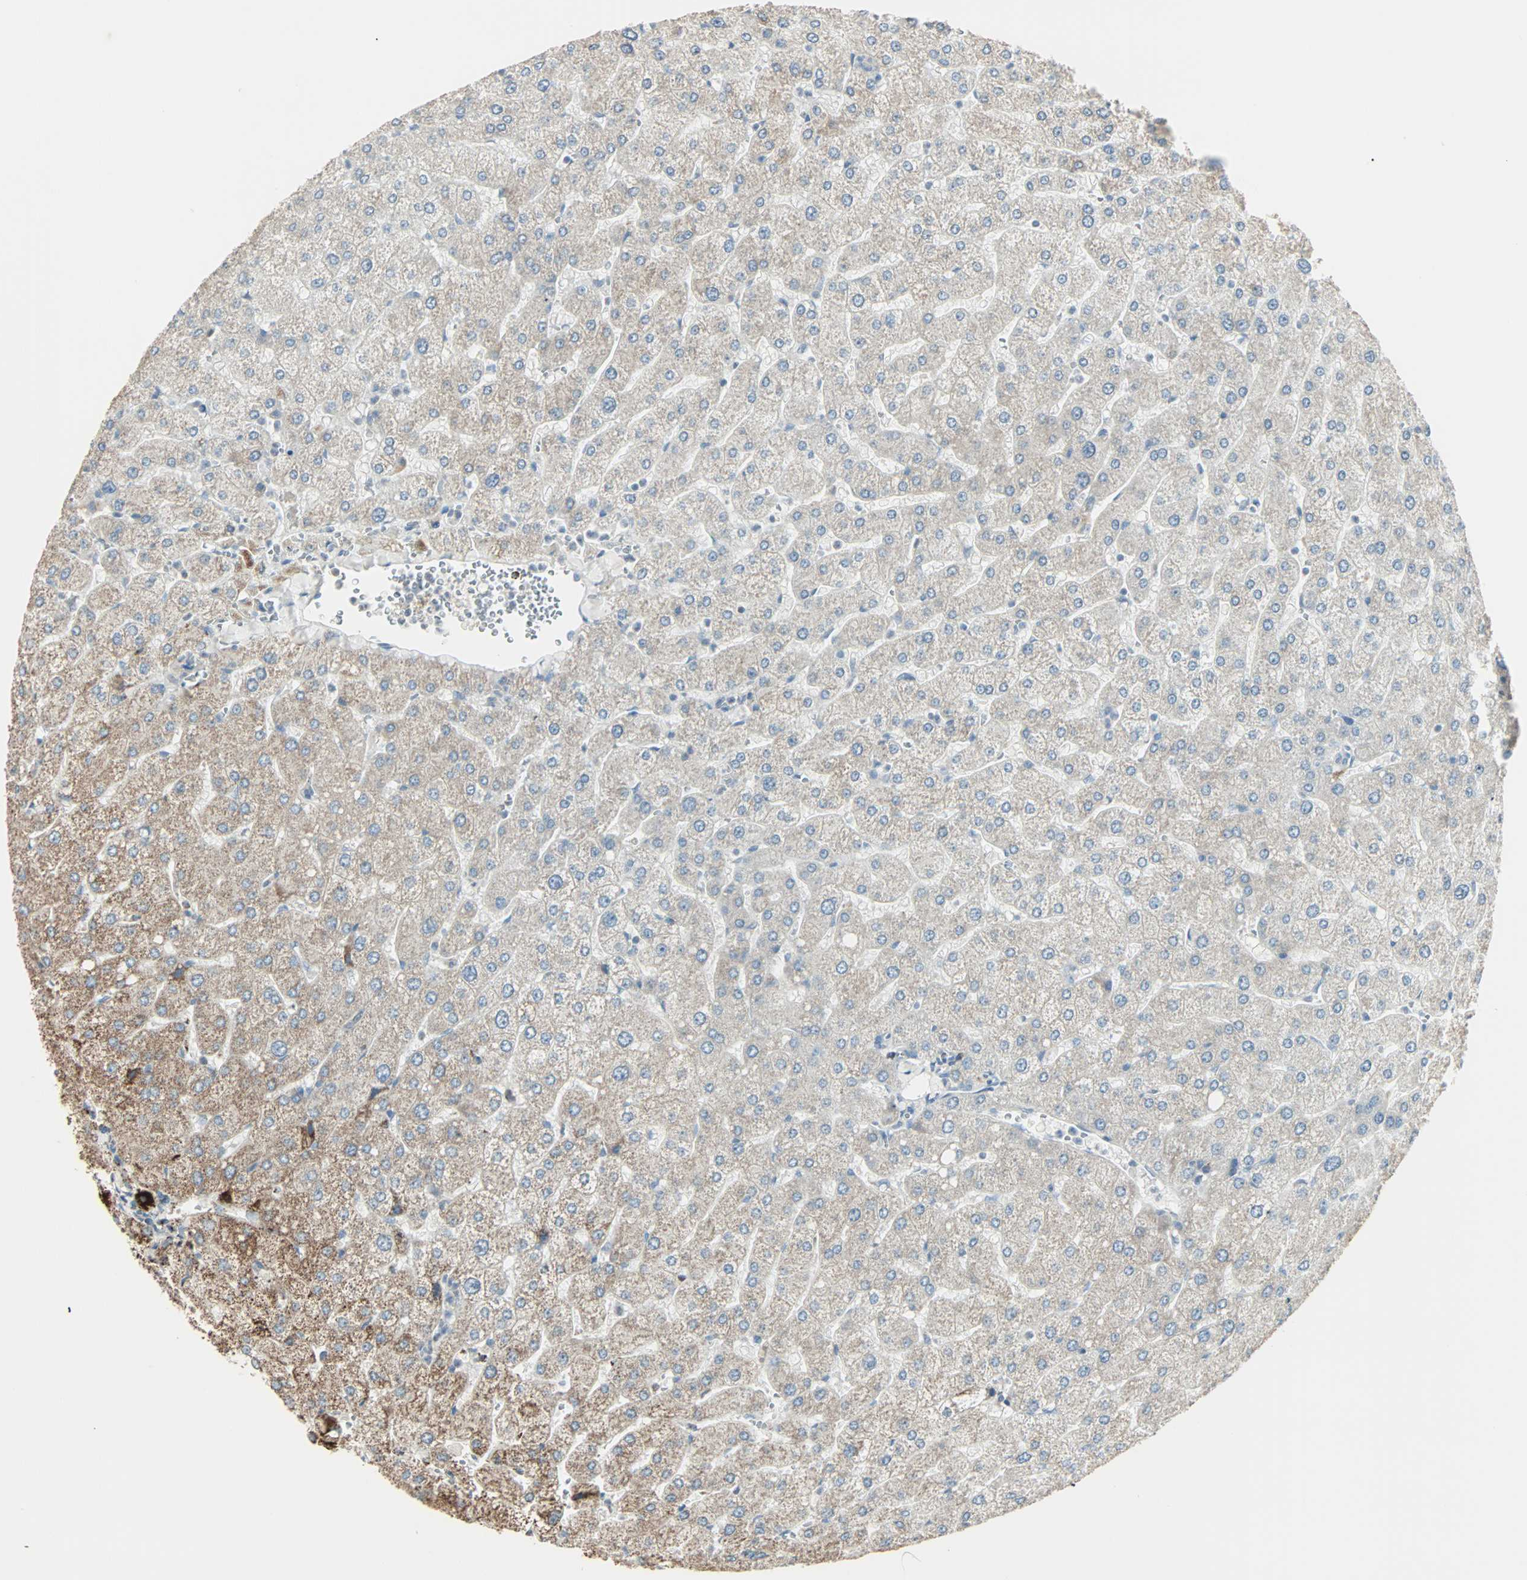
{"staining": {"intensity": "negative", "quantity": "none", "location": "none"}, "tissue": "liver", "cell_type": "Cholangiocytes", "image_type": "normal", "snomed": [{"axis": "morphology", "description": "Normal tissue, NOS"}, {"axis": "topography", "description": "Liver"}], "caption": "DAB immunohistochemical staining of benign human liver reveals no significant expression in cholangiocytes.", "gene": "IDH2", "patient": {"sex": "male", "age": 55}}